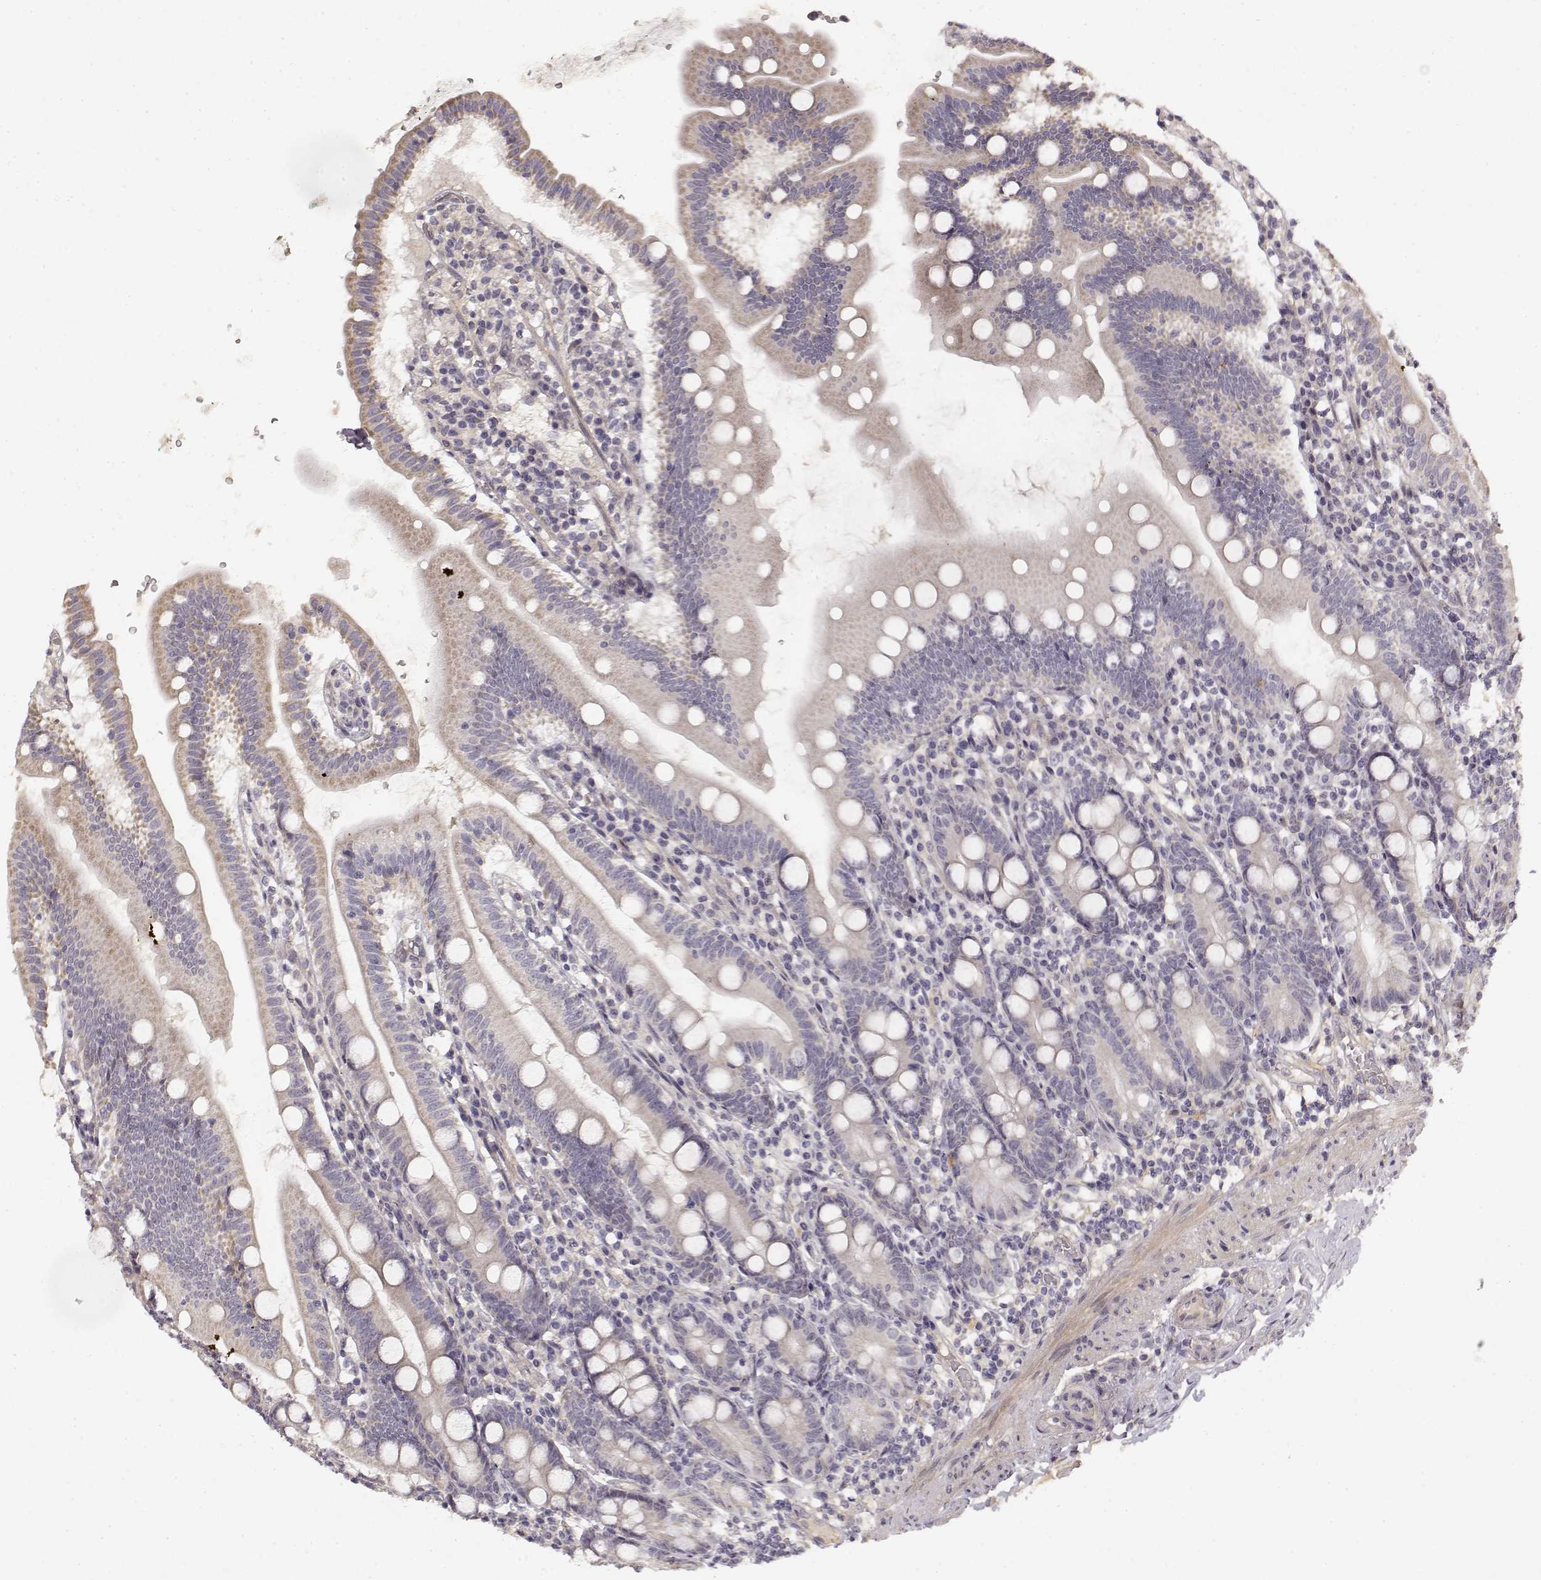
{"staining": {"intensity": "weak", "quantity": "25%-75%", "location": "cytoplasmic/membranous"}, "tissue": "duodenum", "cell_type": "Glandular cells", "image_type": "normal", "snomed": [{"axis": "morphology", "description": "Normal tissue, NOS"}, {"axis": "topography", "description": "Duodenum"}], "caption": "The image demonstrates staining of benign duodenum, revealing weak cytoplasmic/membranous protein positivity (brown color) within glandular cells.", "gene": "MED12L", "patient": {"sex": "female", "age": 67}}